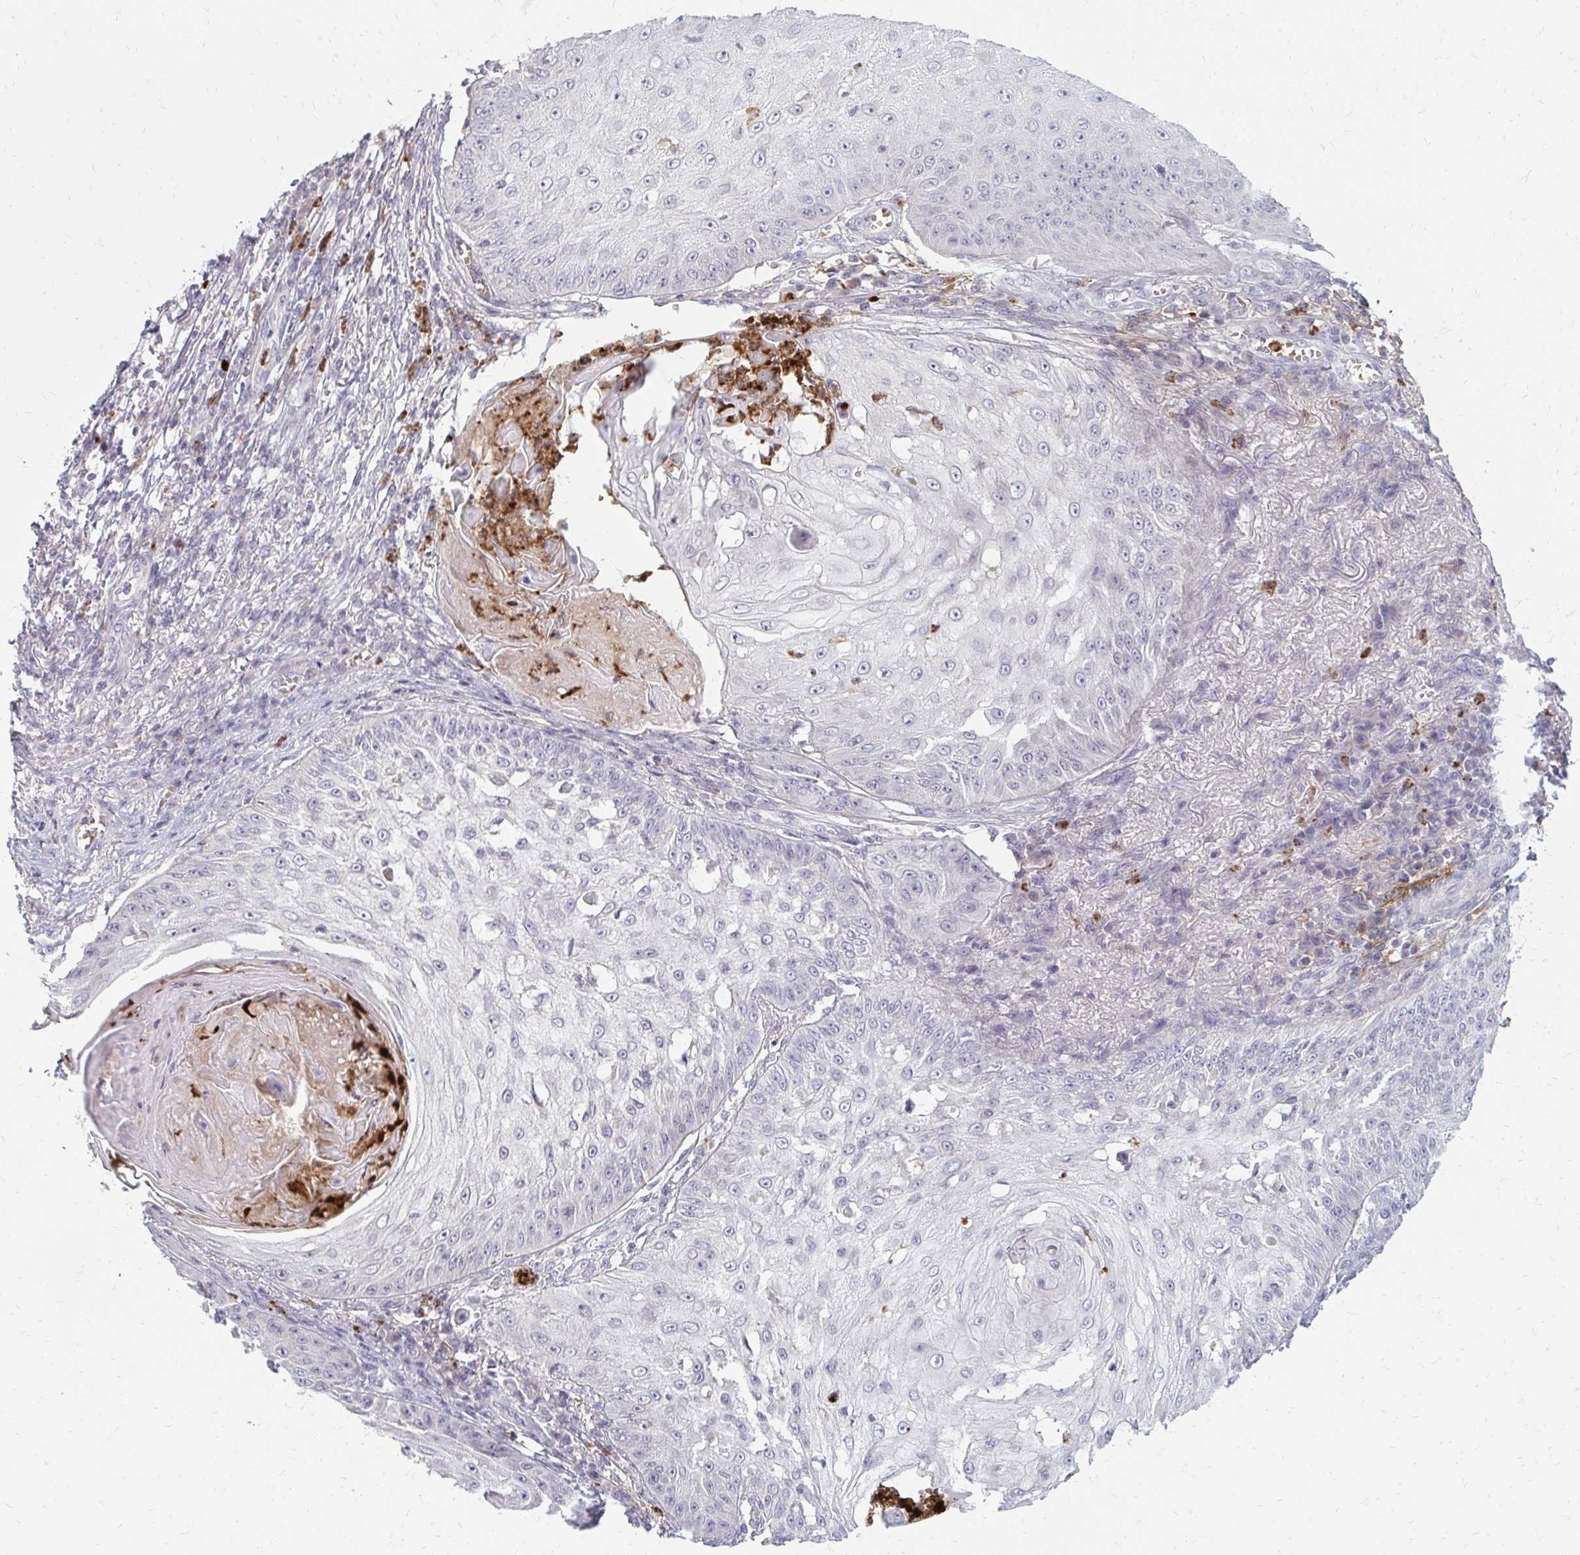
{"staining": {"intensity": "negative", "quantity": "none", "location": "none"}, "tissue": "skin cancer", "cell_type": "Tumor cells", "image_type": "cancer", "snomed": [{"axis": "morphology", "description": "Squamous cell carcinoma, NOS"}, {"axis": "topography", "description": "Skin"}], "caption": "The photomicrograph reveals no significant expression in tumor cells of skin cancer.", "gene": "RAB33A", "patient": {"sex": "male", "age": 70}}